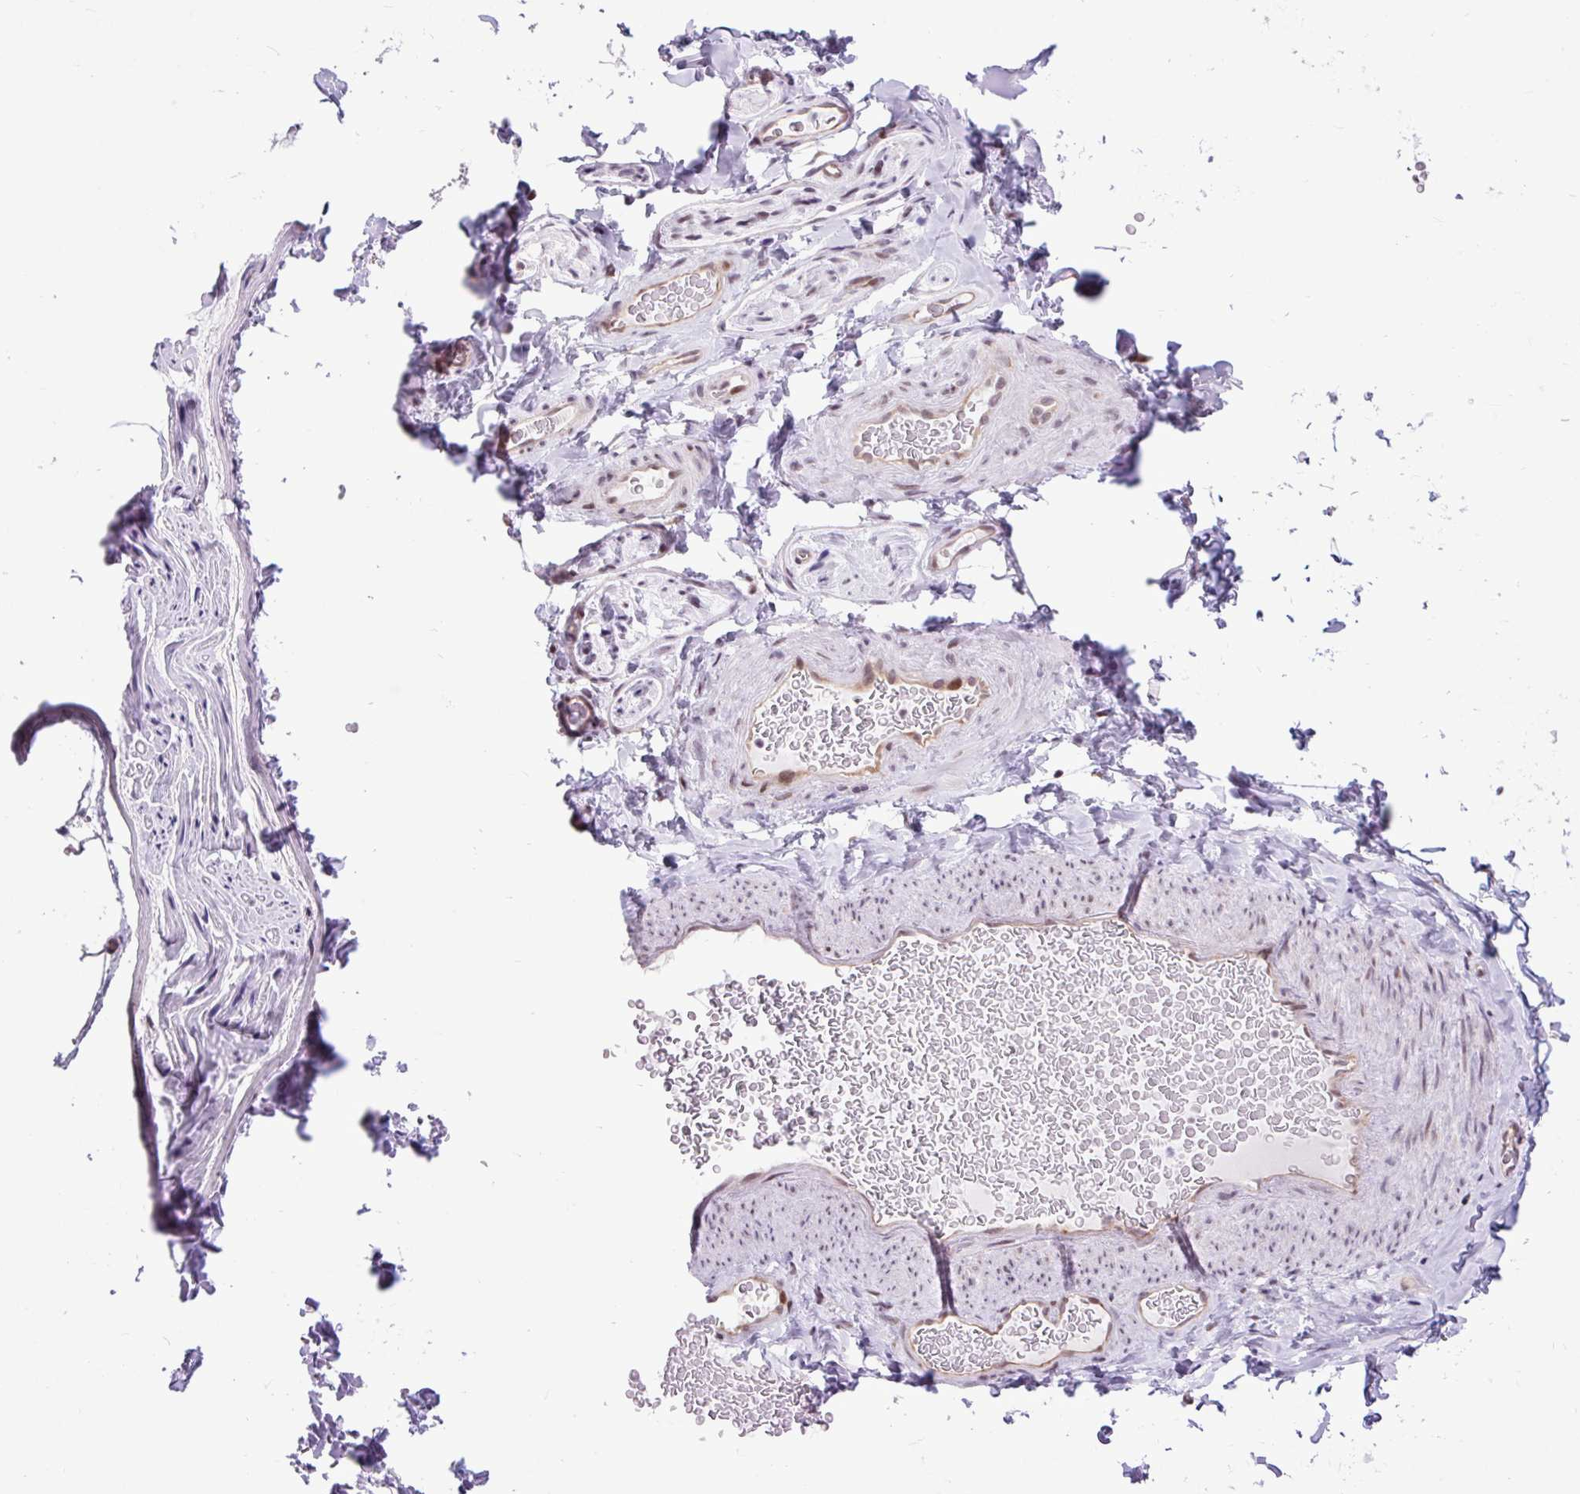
{"staining": {"intensity": "negative", "quantity": "none", "location": "none"}, "tissue": "adipose tissue", "cell_type": "Adipocytes", "image_type": "normal", "snomed": [{"axis": "morphology", "description": "Normal tissue, NOS"}, {"axis": "topography", "description": "Vascular tissue"}, {"axis": "topography", "description": "Peripheral nerve tissue"}], "caption": "A photomicrograph of human adipose tissue is negative for staining in adipocytes. (IHC, brightfield microscopy, high magnification).", "gene": "CLK2", "patient": {"sex": "male", "age": 41}}